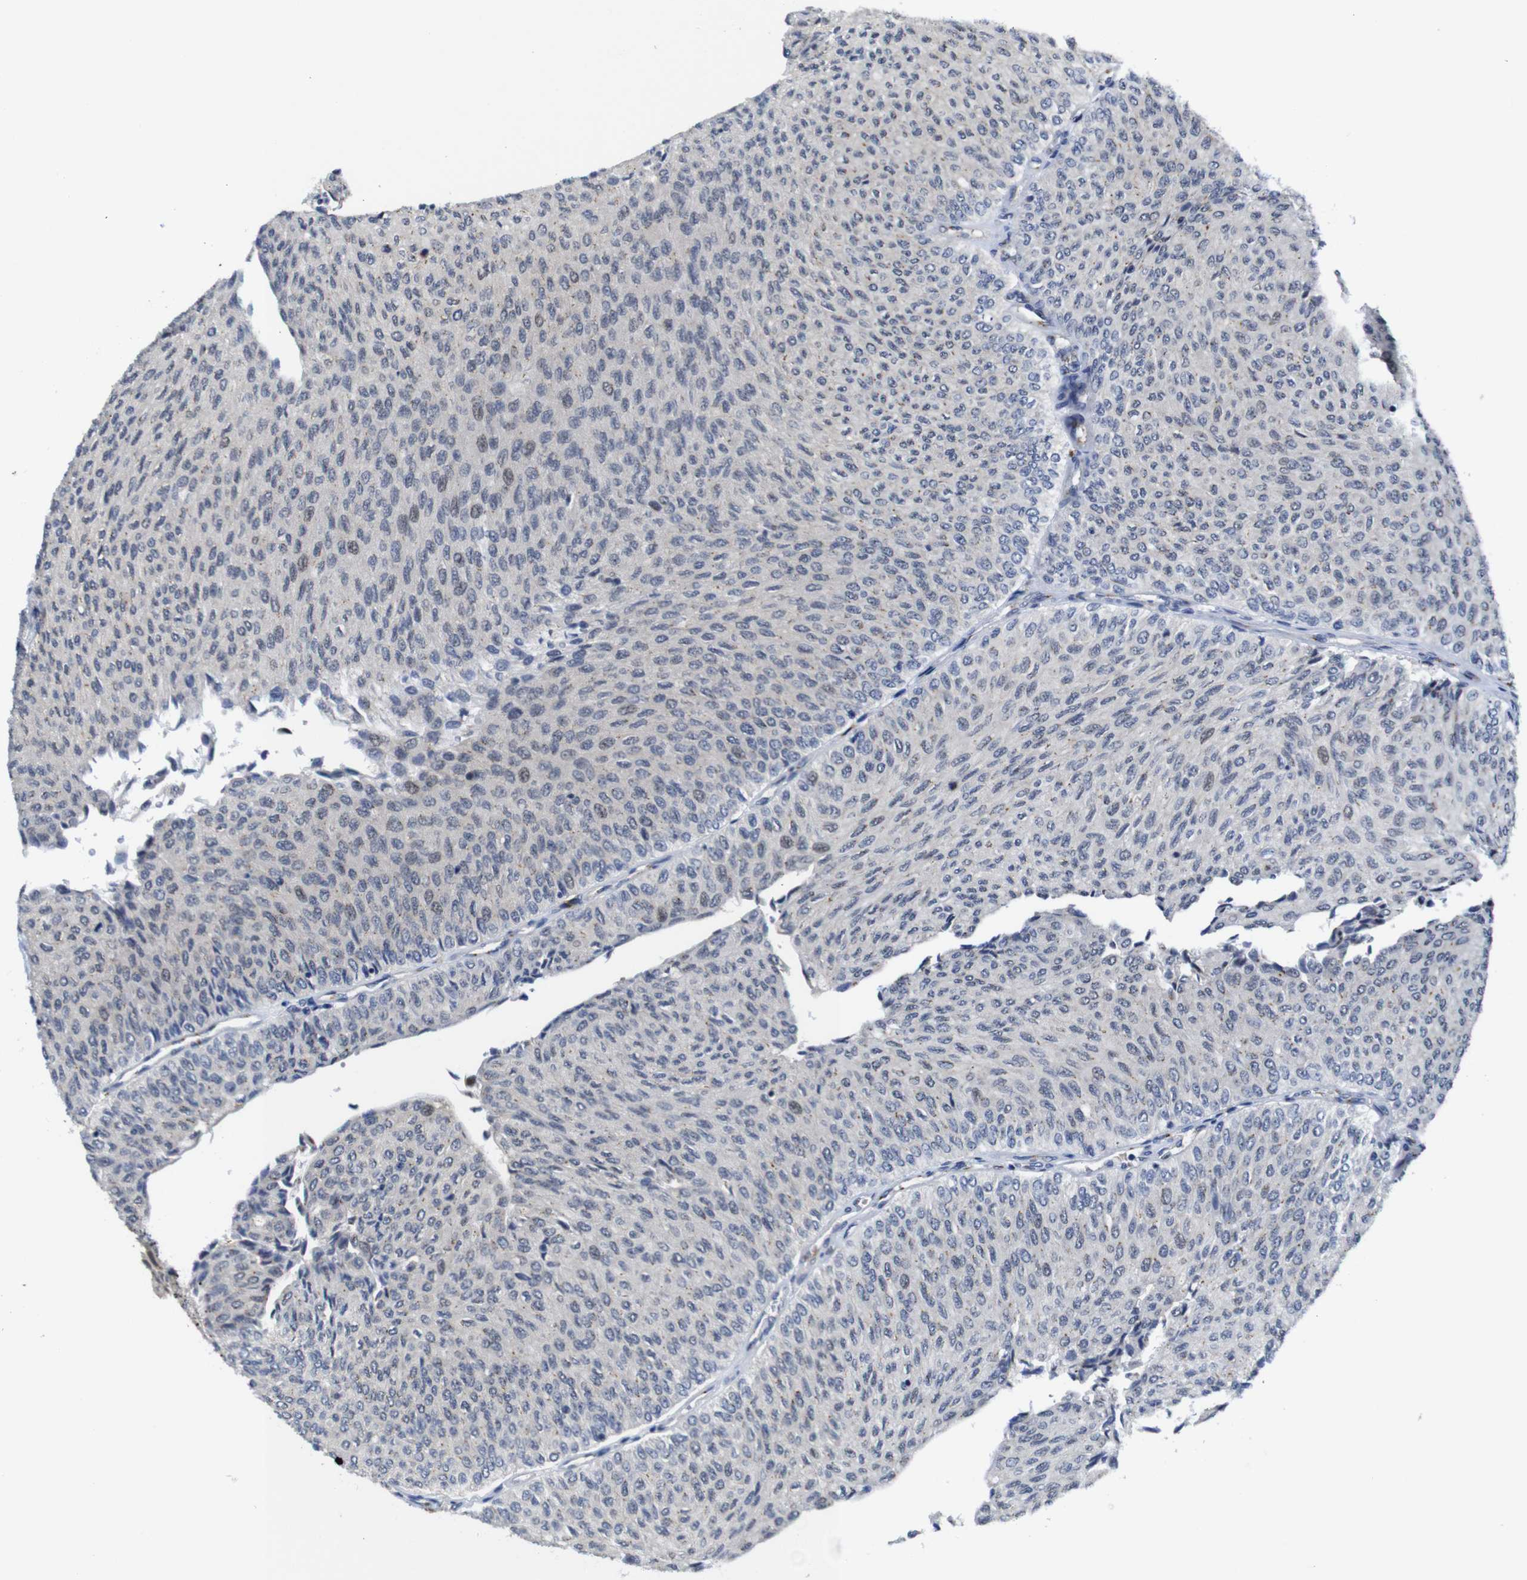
{"staining": {"intensity": "weak", "quantity": "<25%", "location": "cytoplasmic/membranous"}, "tissue": "urothelial cancer", "cell_type": "Tumor cells", "image_type": "cancer", "snomed": [{"axis": "morphology", "description": "Urothelial carcinoma, Low grade"}, {"axis": "topography", "description": "Urinary bladder"}], "caption": "DAB (3,3'-diaminobenzidine) immunohistochemical staining of human low-grade urothelial carcinoma exhibits no significant positivity in tumor cells.", "gene": "FURIN", "patient": {"sex": "male", "age": 78}}